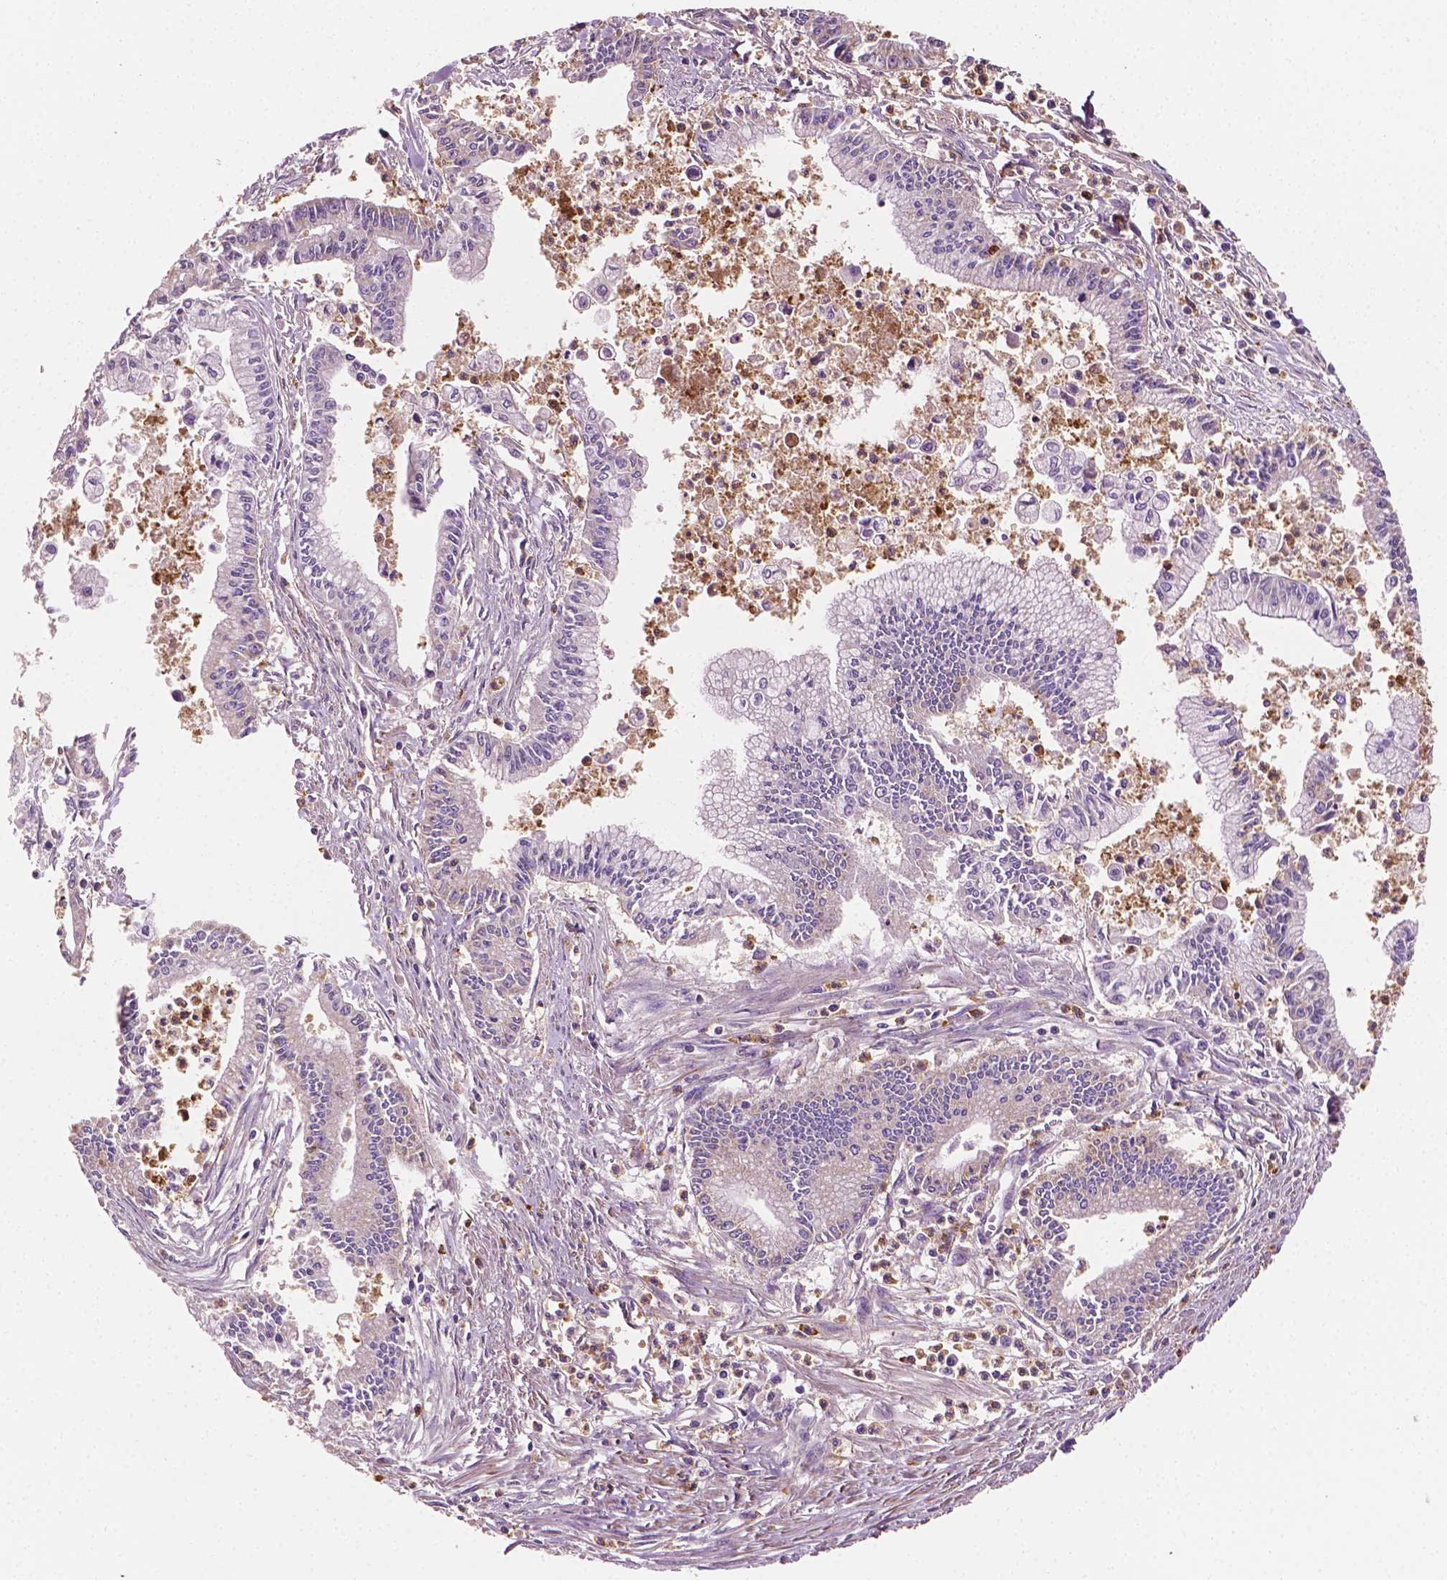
{"staining": {"intensity": "negative", "quantity": "none", "location": "none"}, "tissue": "pancreatic cancer", "cell_type": "Tumor cells", "image_type": "cancer", "snomed": [{"axis": "morphology", "description": "Adenocarcinoma, NOS"}, {"axis": "topography", "description": "Pancreas"}], "caption": "Histopathology image shows no protein positivity in tumor cells of pancreatic cancer (adenocarcinoma) tissue. The staining is performed using DAB brown chromogen with nuclei counter-stained in using hematoxylin.", "gene": "PTX3", "patient": {"sex": "female", "age": 65}}